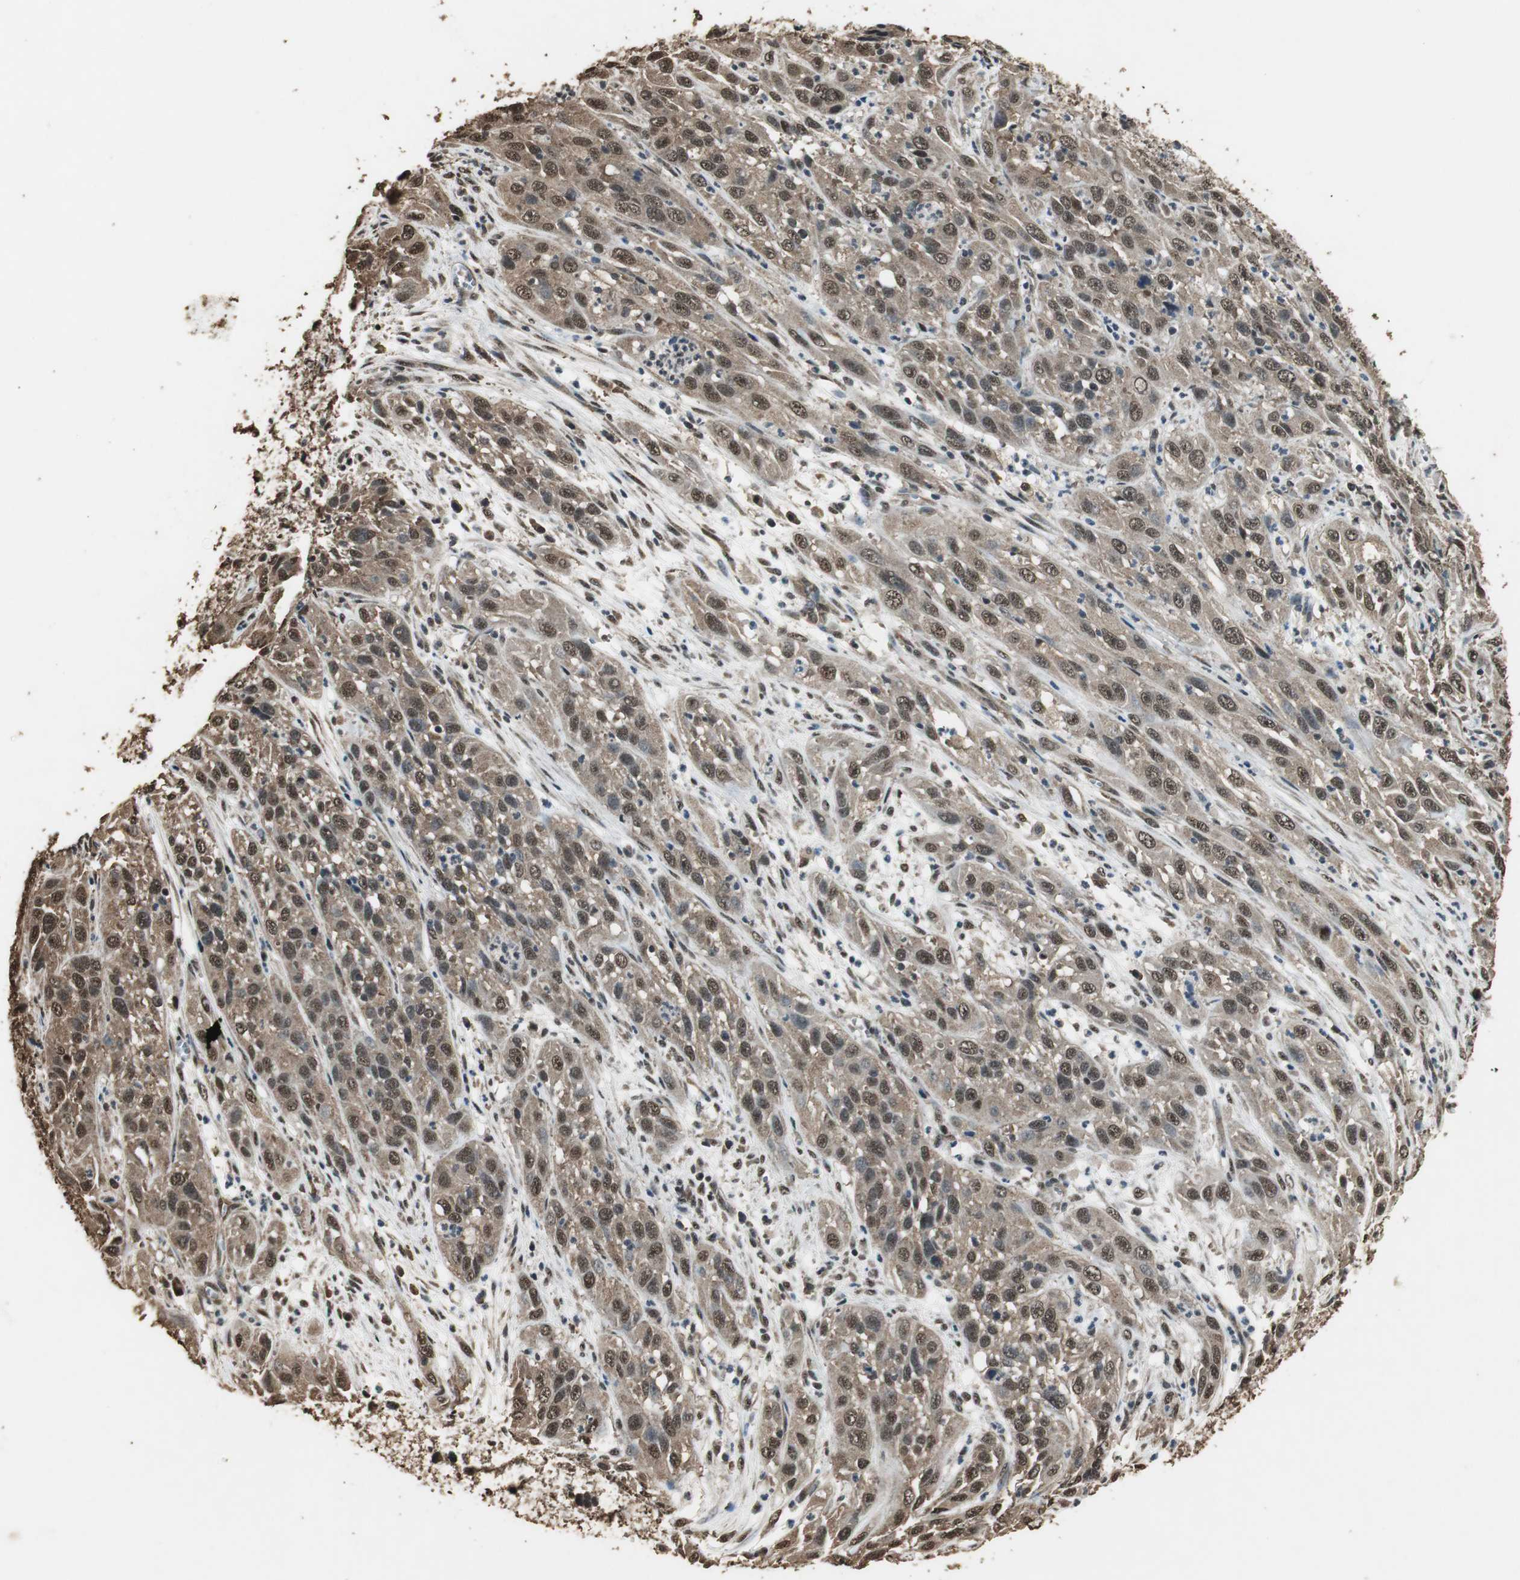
{"staining": {"intensity": "strong", "quantity": ">75%", "location": "cytoplasmic/membranous,nuclear"}, "tissue": "cervical cancer", "cell_type": "Tumor cells", "image_type": "cancer", "snomed": [{"axis": "morphology", "description": "Squamous cell carcinoma, NOS"}, {"axis": "topography", "description": "Cervix"}], "caption": "Protein expression analysis of human cervical squamous cell carcinoma reveals strong cytoplasmic/membranous and nuclear expression in about >75% of tumor cells.", "gene": "PPP1R13B", "patient": {"sex": "female", "age": 32}}